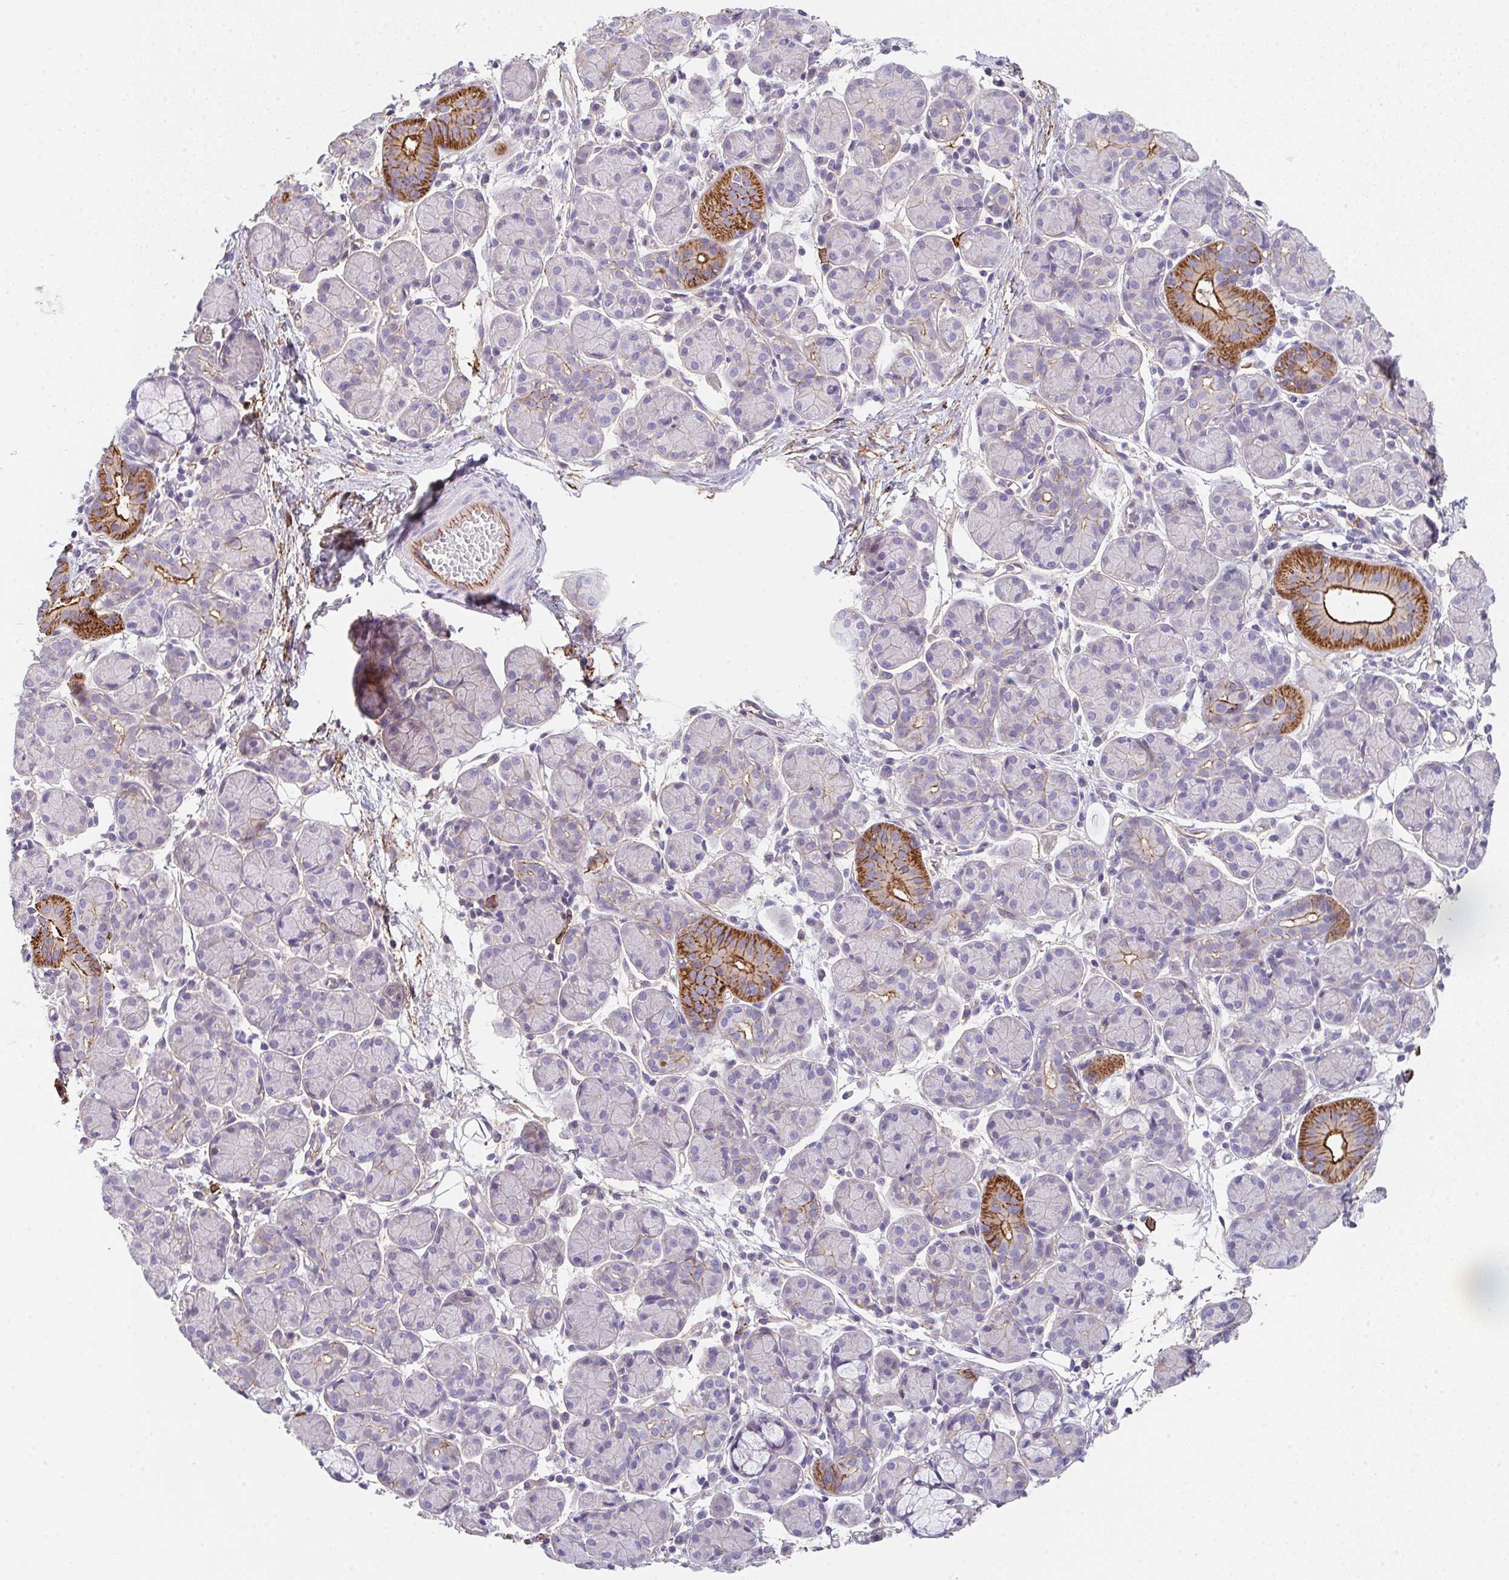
{"staining": {"intensity": "strong", "quantity": "<25%", "location": "cytoplasmic/membranous"}, "tissue": "salivary gland", "cell_type": "Glandular cells", "image_type": "normal", "snomed": [{"axis": "morphology", "description": "Normal tissue, NOS"}, {"axis": "morphology", "description": "Inflammation, NOS"}, {"axis": "topography", "description": "Lymph node"}, {"axis": "topography", "description": "Salivary gland"}], "caption": "Salivary gland was stained to show a protein in brown. There is medium levels of strong cytoplasmic/membranous expression in approximately <25% of glandular cells. The protein of interest is stained brown, and the nuclei are stained in blue (DAB (3,3'-diaminobenzidine) IHC with brightfield microscopy, high magnification).", "gene": "DBN1", "patient": {"sex": "male", "age": 3}}